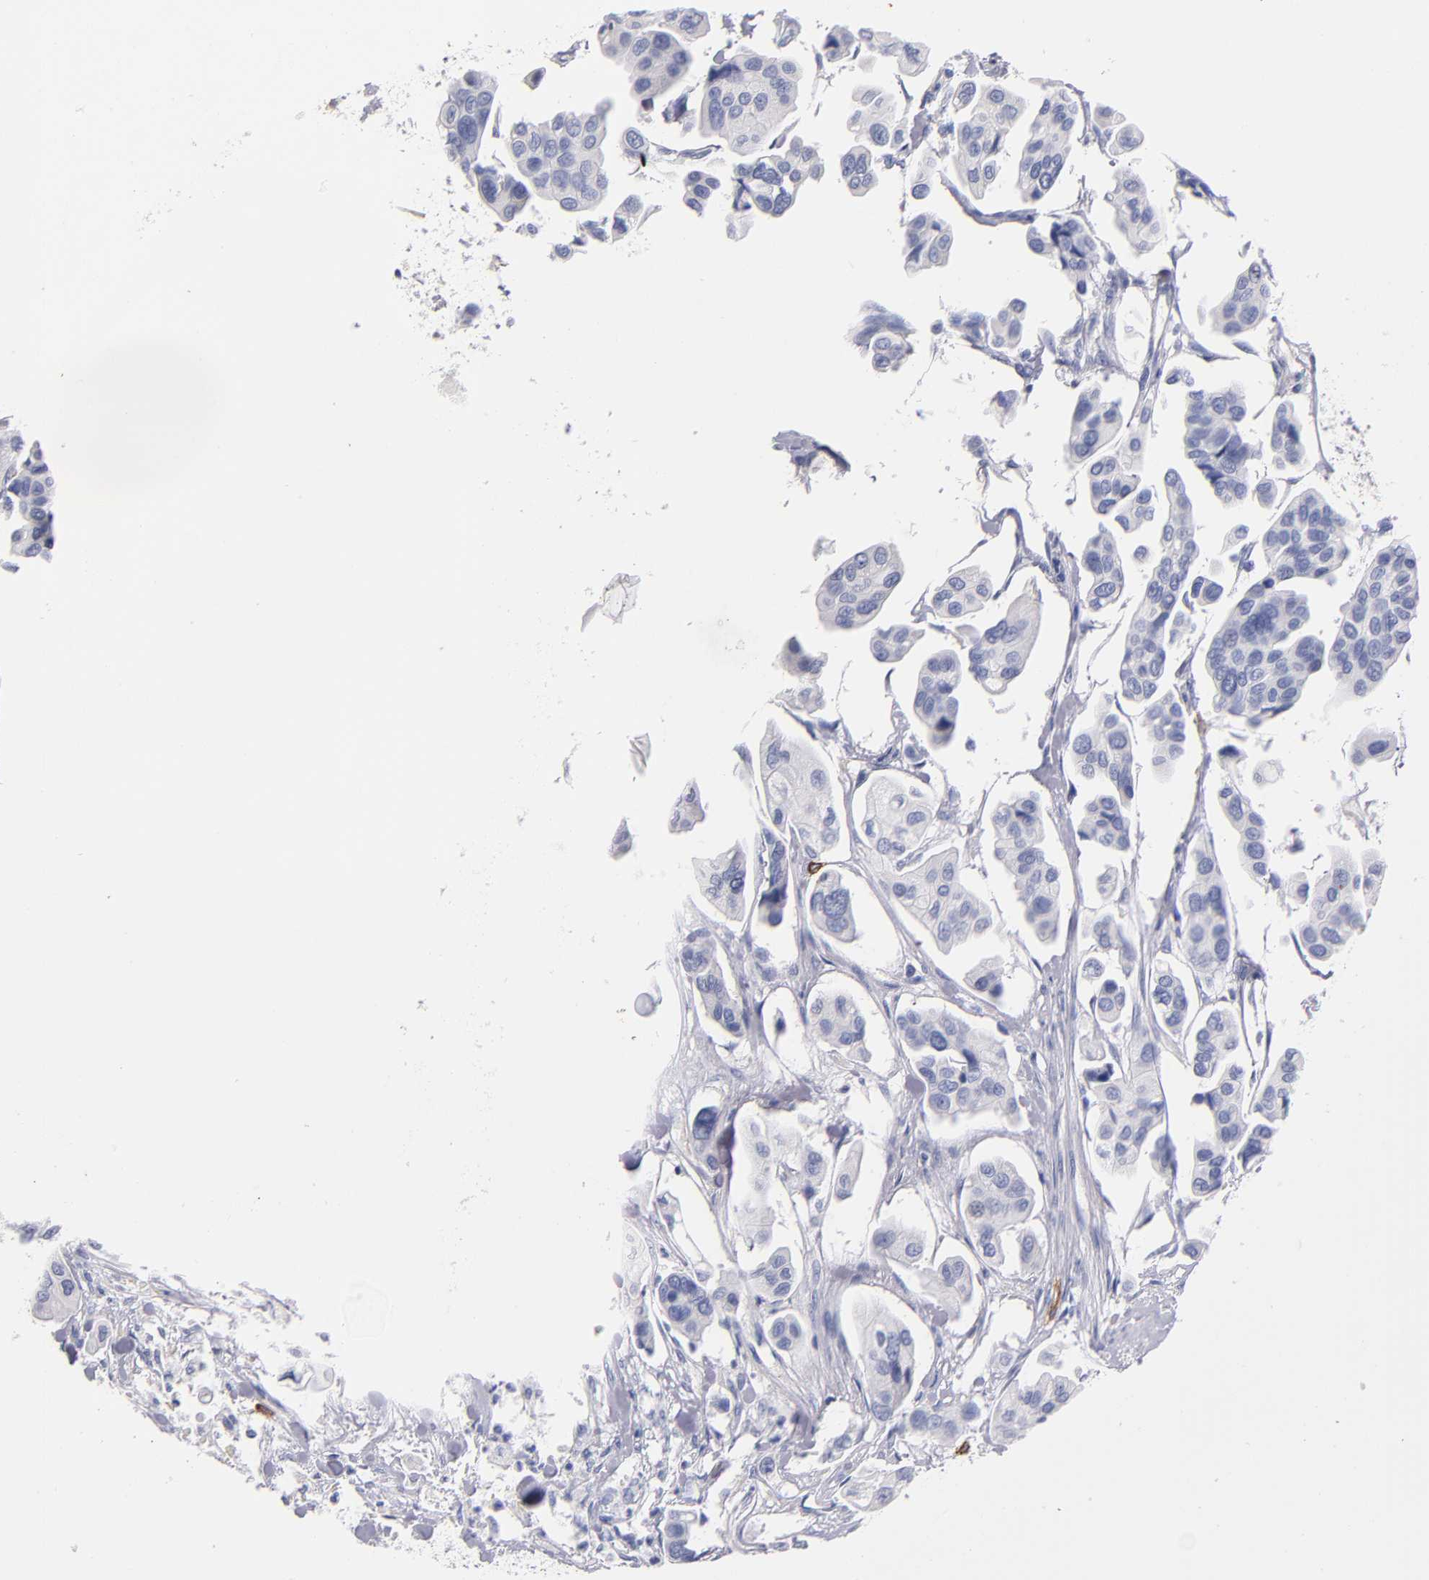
{"staining": {"intensity": "negative", "quantity": "none", "location": "none"}, "tissue": "urothelial cancer", "cell_type": "Tumor cells", "image_type": "cancer", "snomed": [{"axis": "morphology", "description": "Adenocarcinoma, NOS"}, {"axis": "topography", "description": "Urinary bladder"}], "caption": "IHC of urothelial cancer exhibits no staining in tumor cells.", "gene": "KIT", "patient": {"sex": "male", "age": 61}}